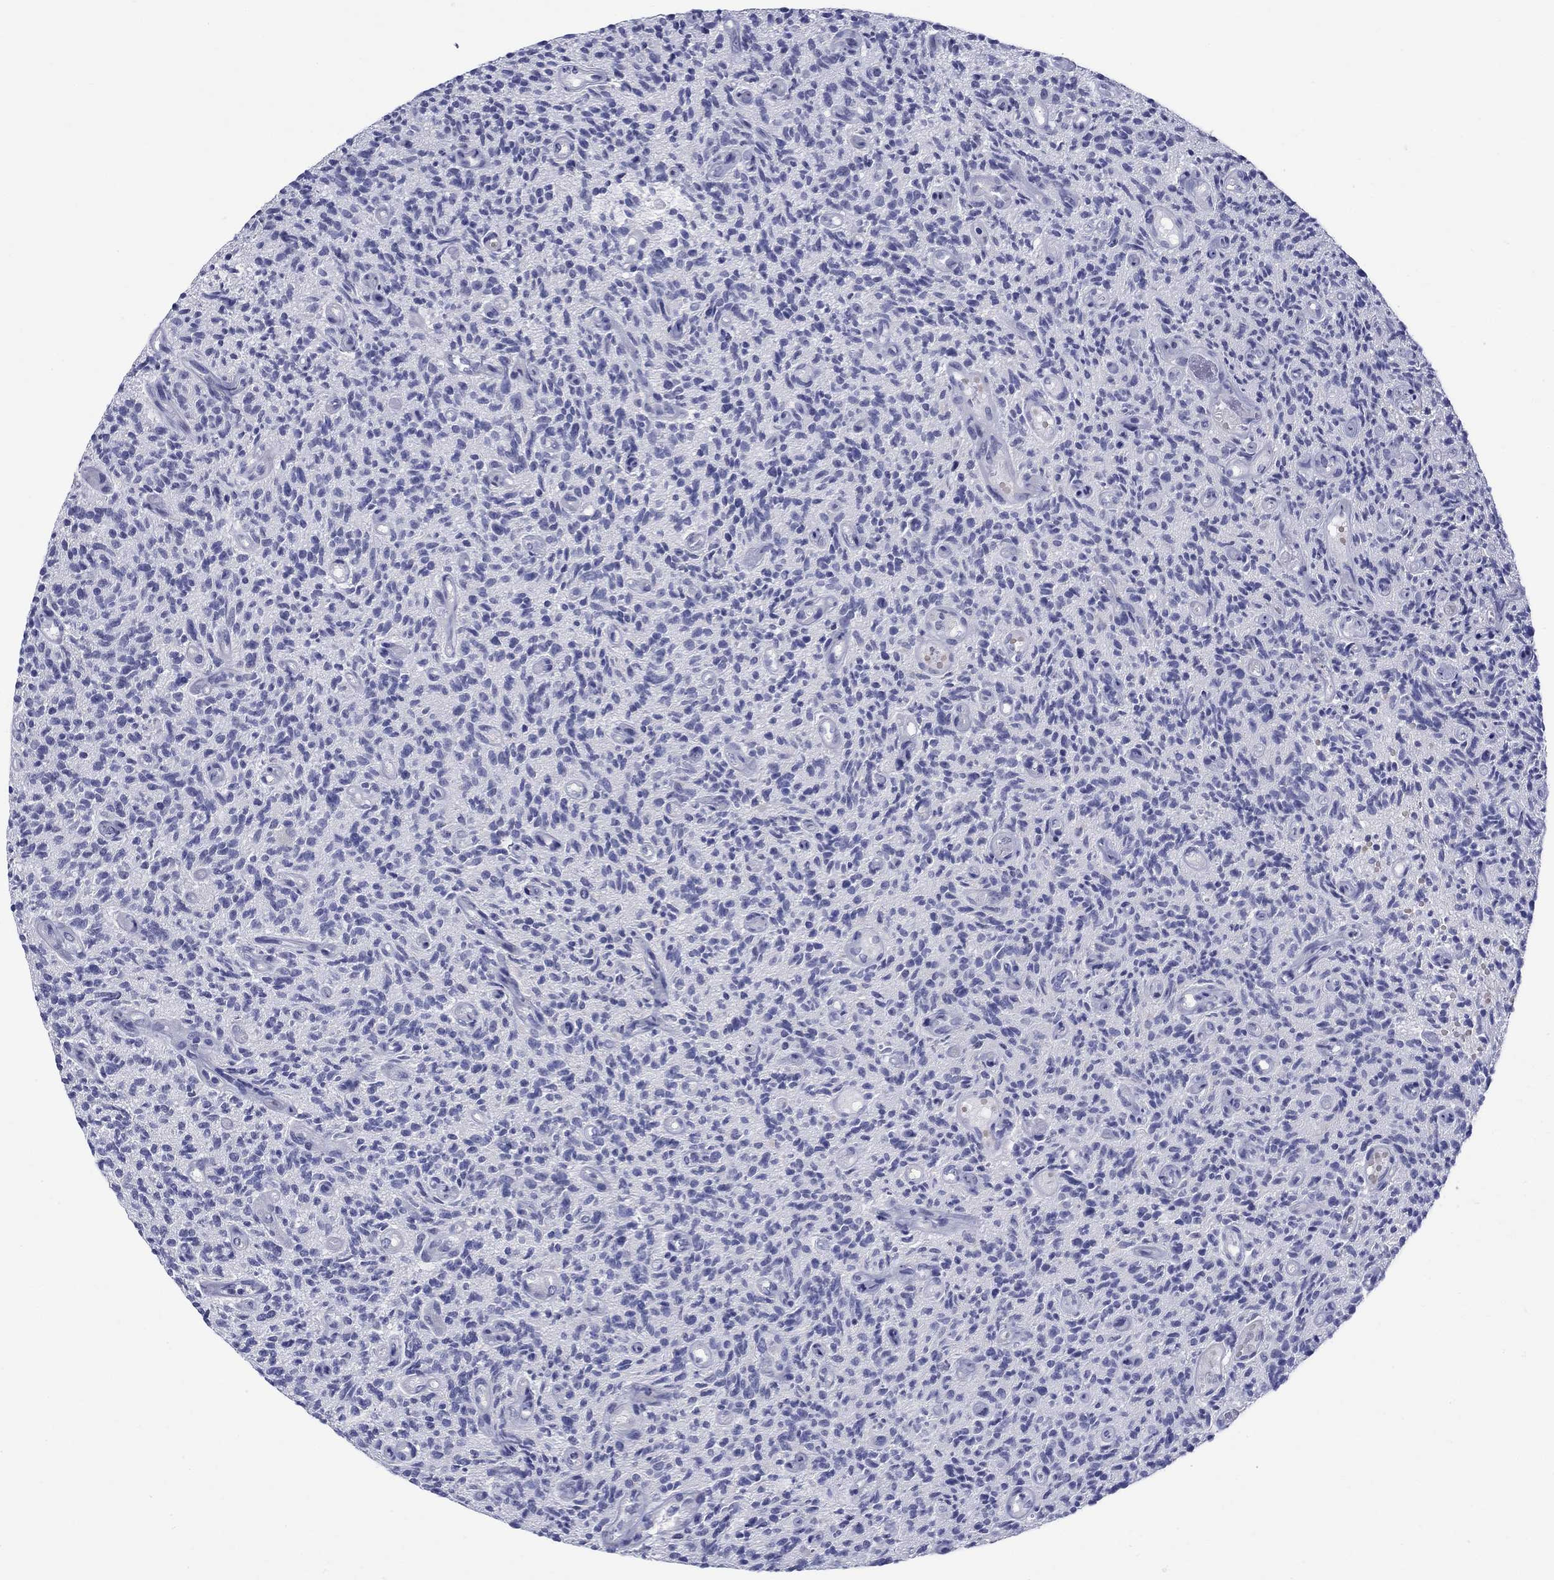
{"staining": {"intensity": "negative", "quantity": "none", "location": "none"}, "tissue": "glioma", "cell_type": "Tumor cells", "image_type": "cancer", "snomed": [{"axis": "morphology", "description": "Glioma, malignant, High grade"}, {"axis": "topography", "description": "Brain"}], "caption": "There is no significant expression in tumor cells of glioma.", "gene": "QRFPR", "patient": {"sex": "male", "age": 64}}